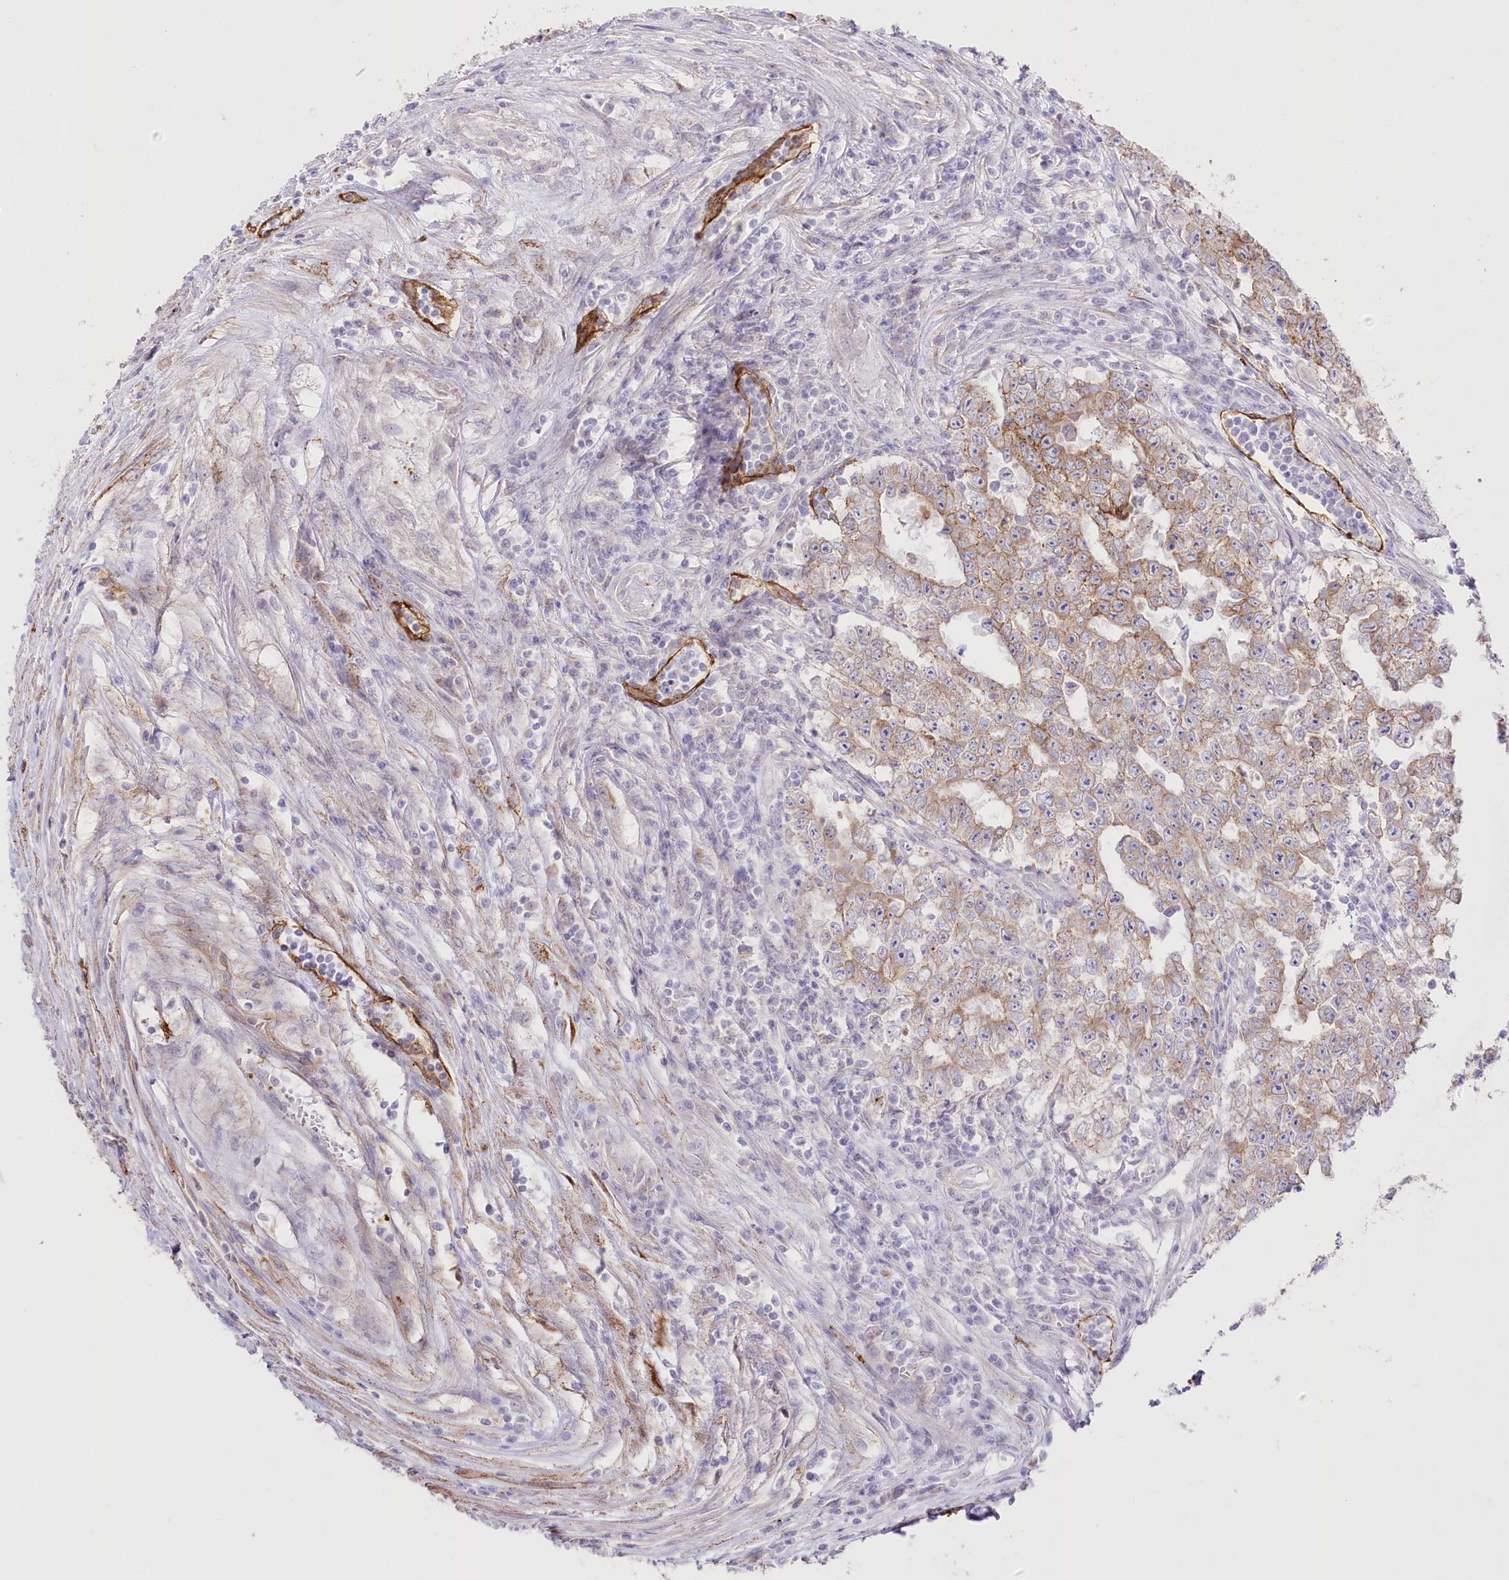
{"staining": {"intensity": "moderate", "quantity": ">75%", "location": "cytoplasmic/membranous"}, "tissue": "testis cancer", "cell_type": "Tumor cells", "image_type": "cancer", "snomed": [{"axis": "morphology", "description": "Carcinoma, Embryonal, NOS"}, {"axis": "topography", "description": "Testis"}], "caption": "A high-resolution photomicrograph shows immunohistochemistry (IHC) staining of testis embryonal carcinoma, which reveals moderate cytoplasmic/membranous expression in approximately >75% of tumor cells.", "gene": "SLC39A10", "patient": {"sex": "male", "age": 25}}